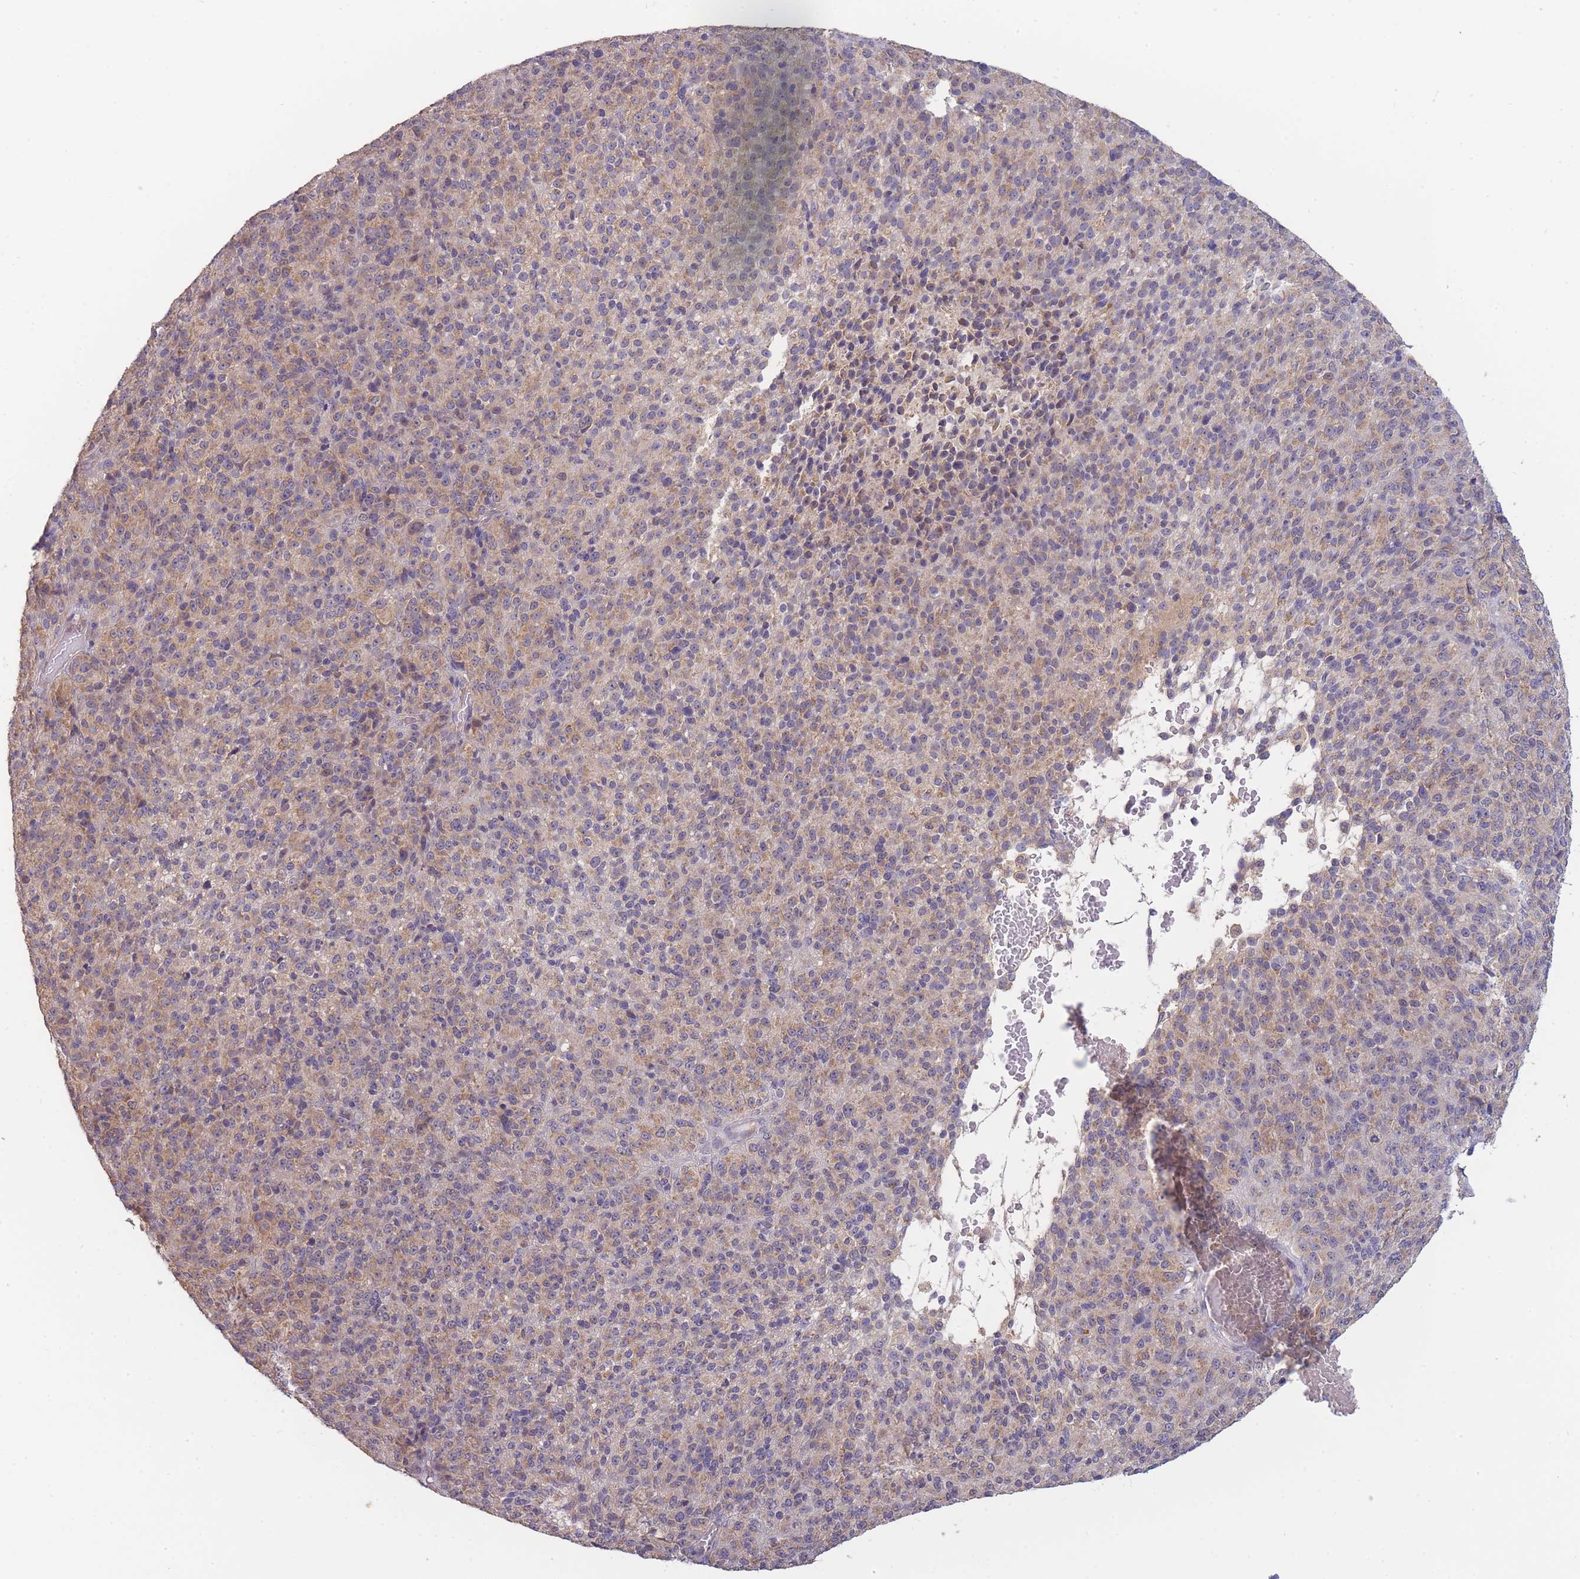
{"staining": {"intensity": "weak", "quantity": ">75%", "location": "cytoplasmic/membranous"}, "tissue": "melanoma", "cell_type": "Tumor cells", "image_type": "cancer", "snomed": [{"axis": "morphology", "description": "Malignant melanoma, Metastatic site"}, {"axis": "topography", "description": "Brain"}], "caption": "A photomicrograph showing weak cytoplasmic/membranous staining in approximately >75% of tumor cells in melanoma, as visualized by brown immunohistochemical staining.", "gene": "NDUFAF5", "patient": {"sex": "female", "age": 56}}